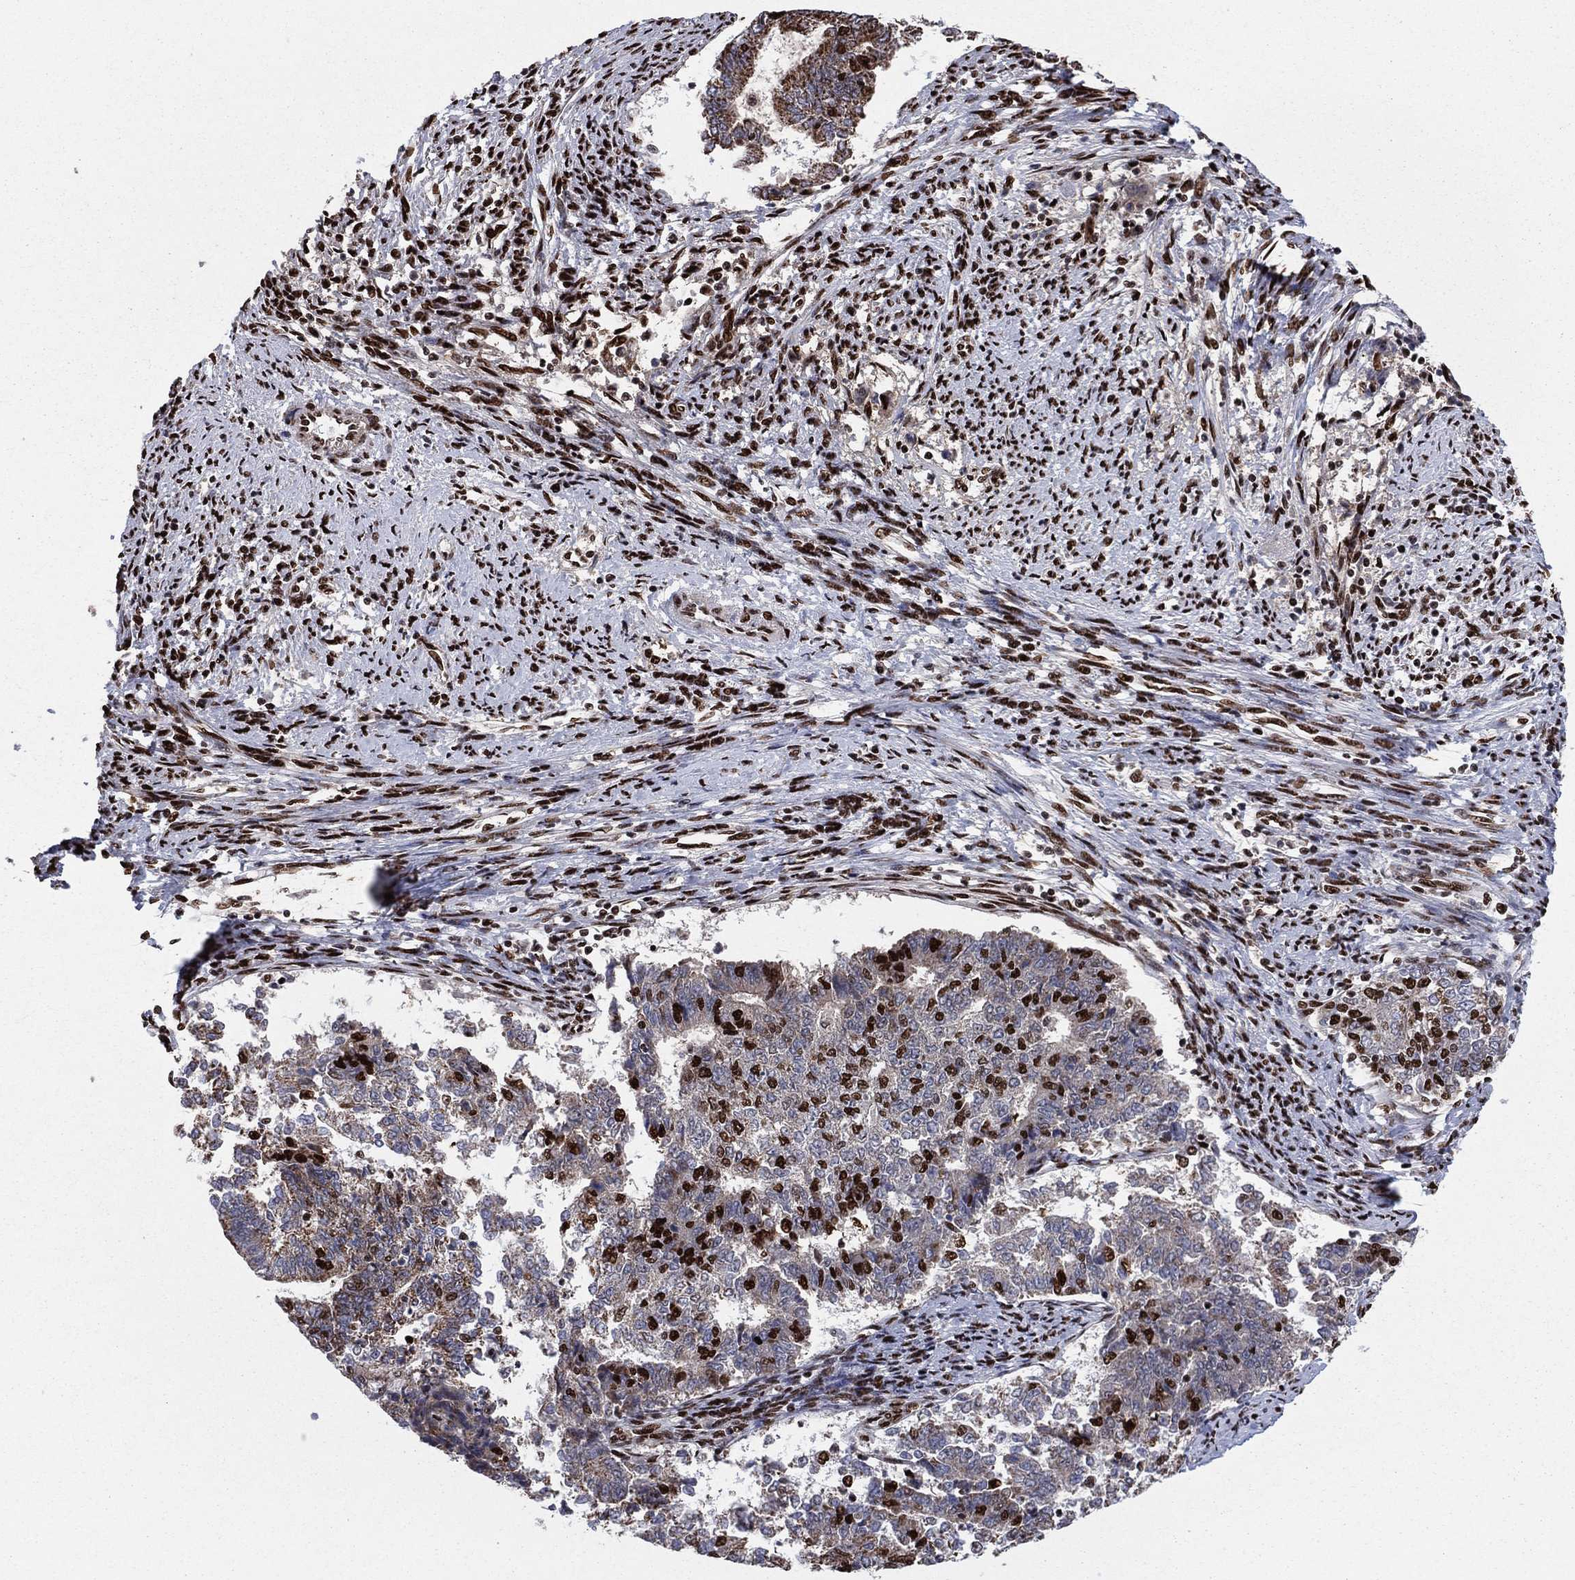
{"staining": {"intensity": "strong", "quantity": "25%-75%", "location": "nuclear"}, "tissue": "endometrial cancer", "cell_type": "Tumor cells", "image_type": "cancer", "snomed": [{"axis": "morphology", "description": "Adenocarcinoma, NOS"}, {"axis": "topography", "description": "Endometrium"}], "caption": "IHC of endometrial adenocarcinoma reveals high levels of strong nuclear positivity in approximately 25%-75% of tumor cells.", "gene": "TP53BP1", "patient": {"sex": "female", "age": 65}}